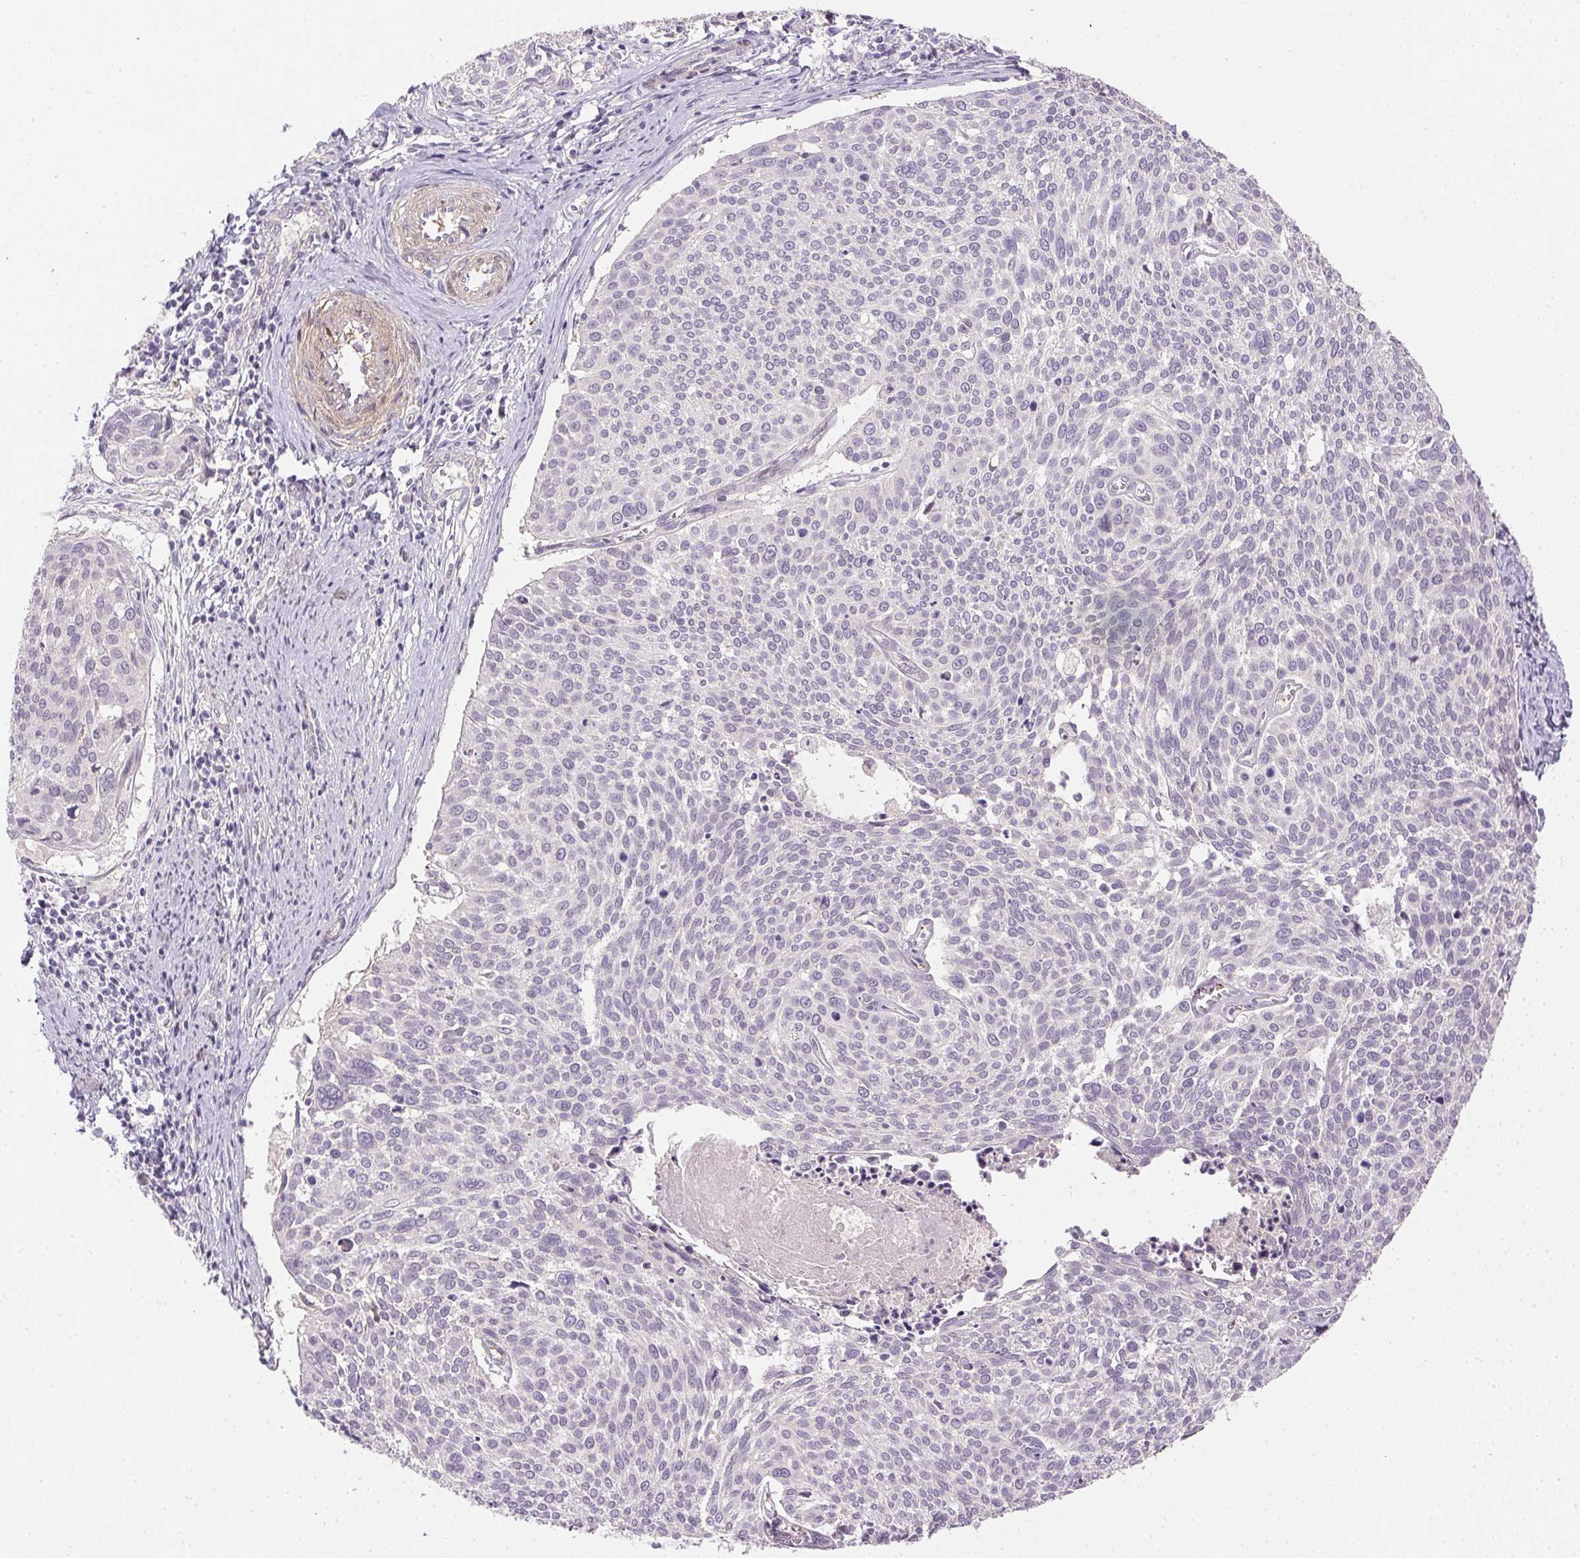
{"staining": {"intensity": "negative", "quantity": "none", "location": "none"}, "tissue": "cervical cancer", "cell_type": "Tumor cells", "image_type": "cancer", "snomed": [{"axis": "morphology", "description": "Squamous cell carcinoma, NOS"}, {"axis": "topography", "description": "Cervix"}], "caption": "Human squamous cell carcinoma (cervical) stained for a protein using IHC demonstrates no positivity in tumor cells.", "gene": "PRL", "patient": {"sex": "female", "age": 39}}